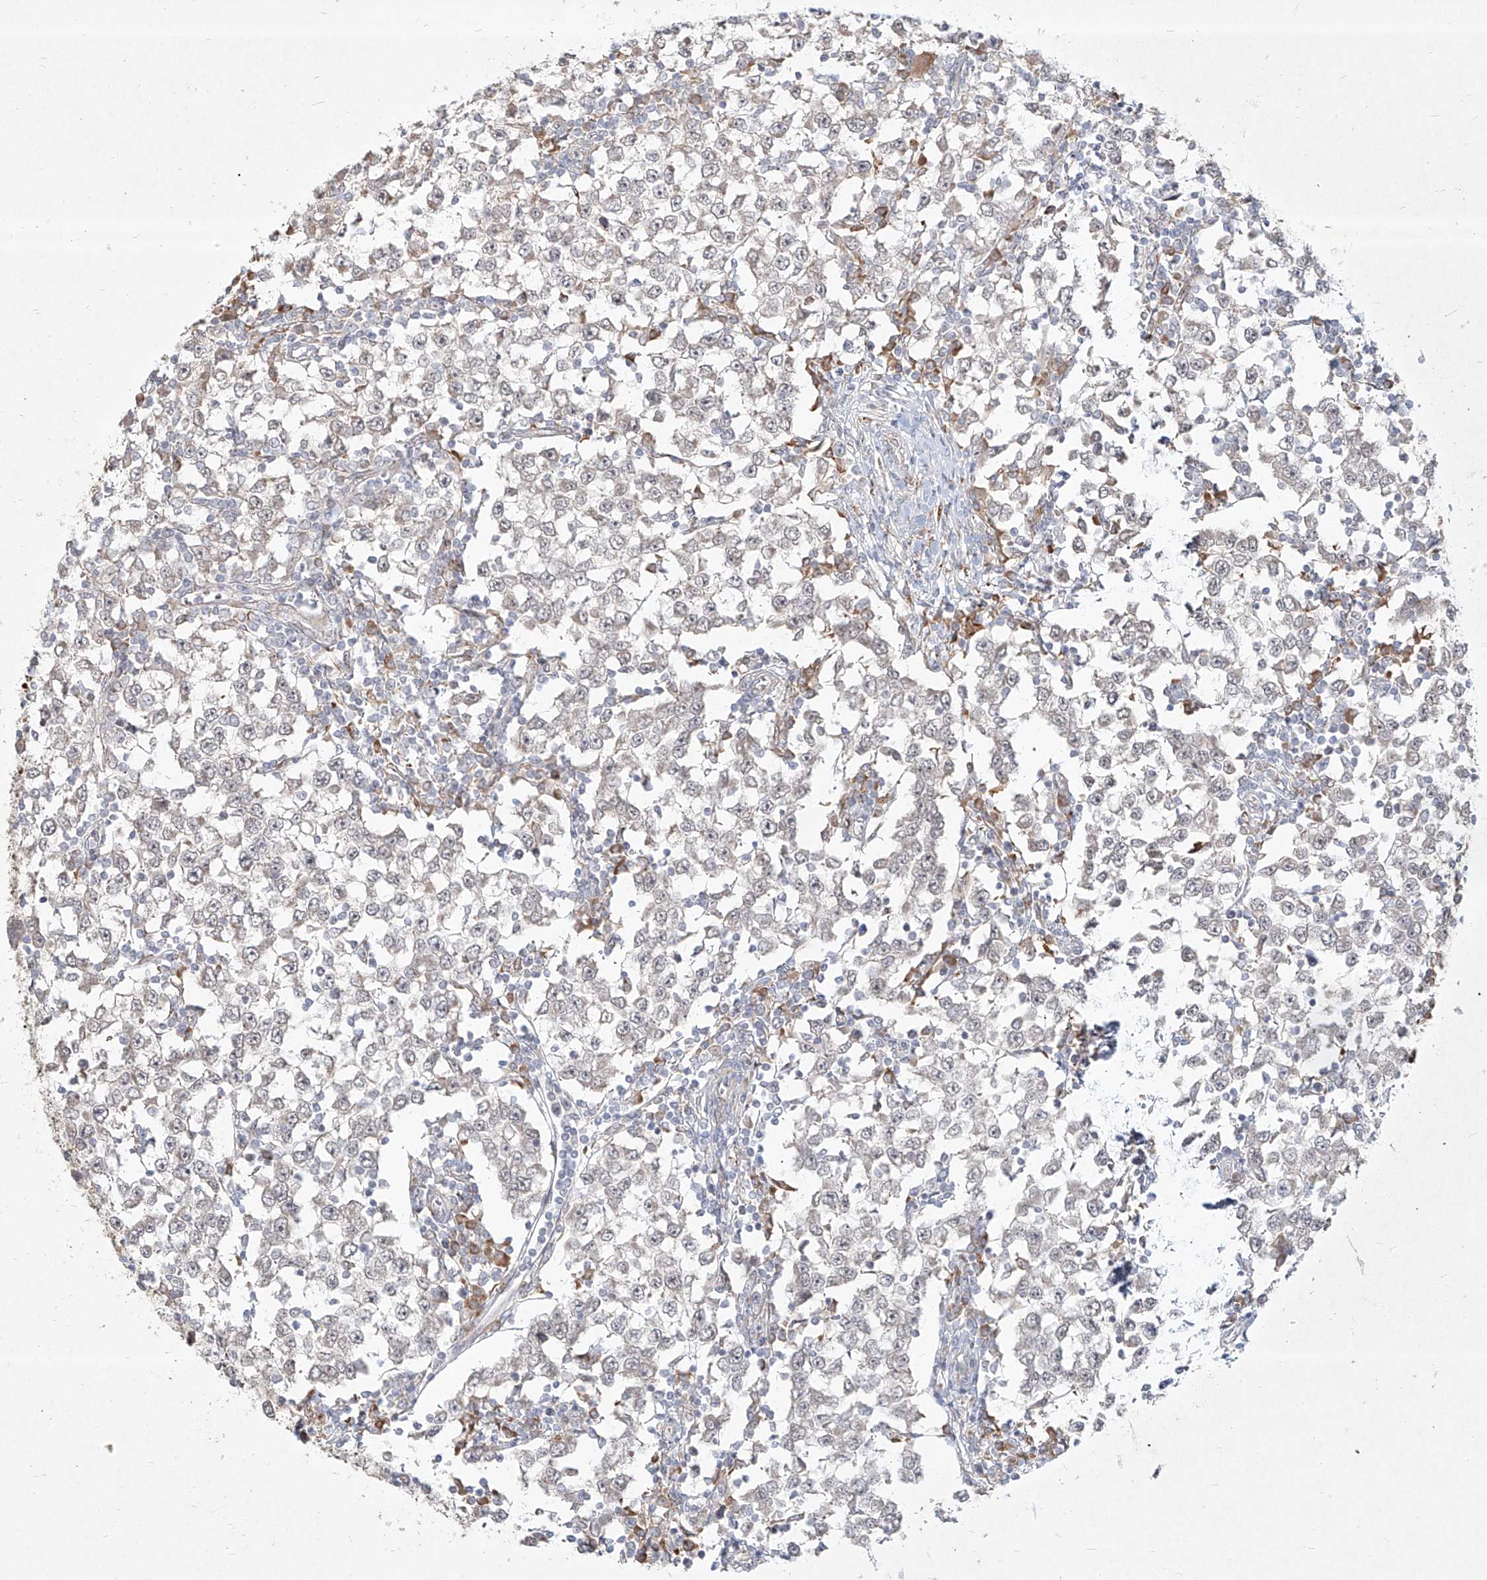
{"staining": {"intensity": "negative", "quantity": "none", "location": "none"}, "tissue": "testis cancer", "cell_type": "Tumor cells", "image_type": "cancer", "snomed": [{"axis": "morphology", "description": "Seminoma, NOS"}, {"axis": "topography", "description": "Testis"}], "caption": "IHC photomicrograph of neoplastic tissue: human seminoma (testis) stained with DAB (3,3'-diaminobenzidine) reveals no significant protein expression in tumor cells. The staining was performed using DAB (3,3'-diaminobenzidine) to visualize the protein expression in brown, while the nuclei were stained in blue with hematoxylin (Magnification: 20x).", "gene": "CD209", "patient": {"sex": "male", "age": 65}}